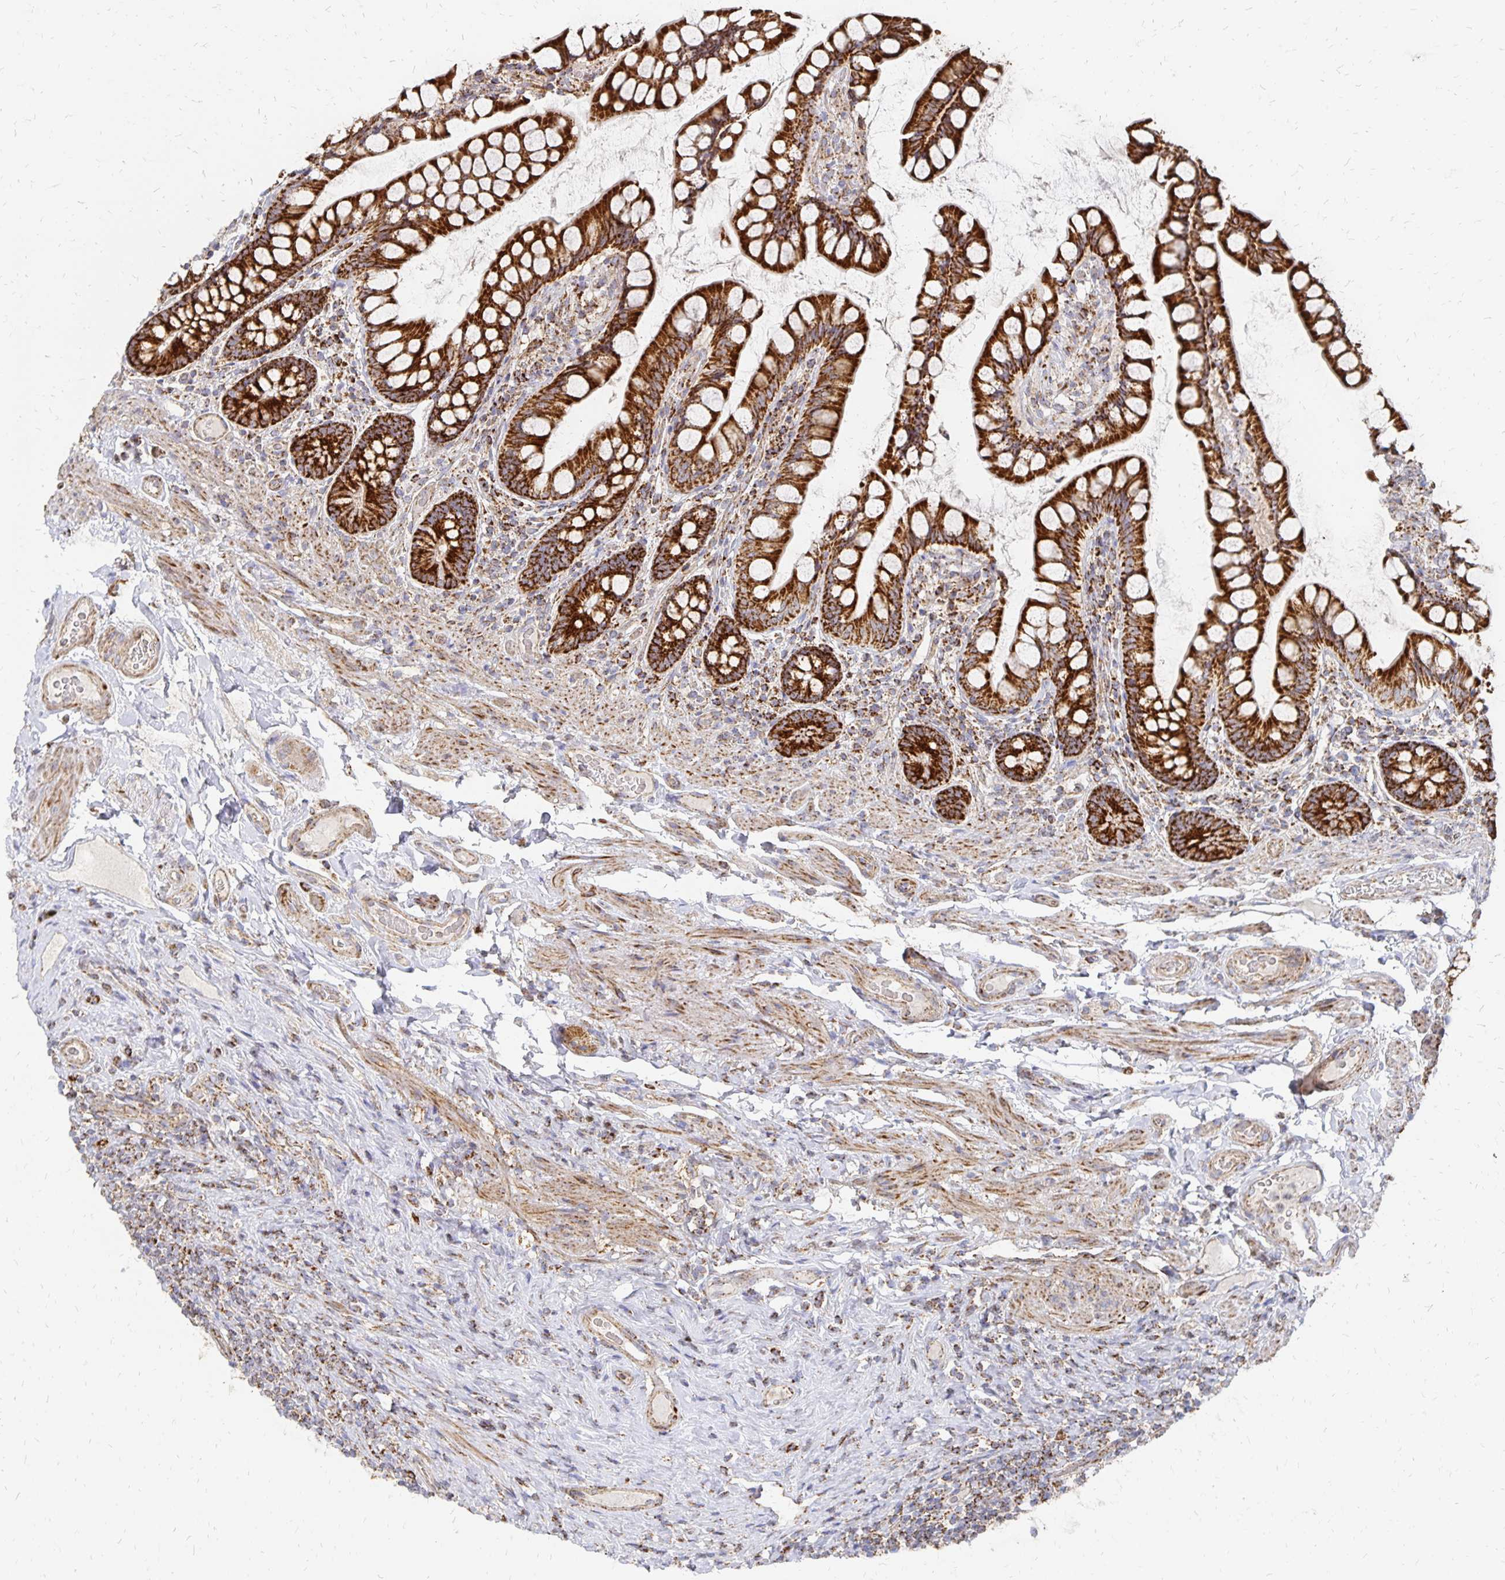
{"staining": {"intensity": "strong", "quantity": ">75%", "location": "cytoplasmic/membranous"}, "tissue": "small intestine", "cell_type": "Glandular cells", "image_type": "normal", "snomed": [{"axis": "morphology", "description": "Normal tissue, NOS"}, {"axis": "topography", "description": "Small intestine"}], "caption": "Protein expression analysis of benign small intestine demonstrates strong cytoplasmic/membranous positivity in approximately >75% of glandular cells.", "gene": "STOML2", "patient": {"sex": "male", "age": 70}}